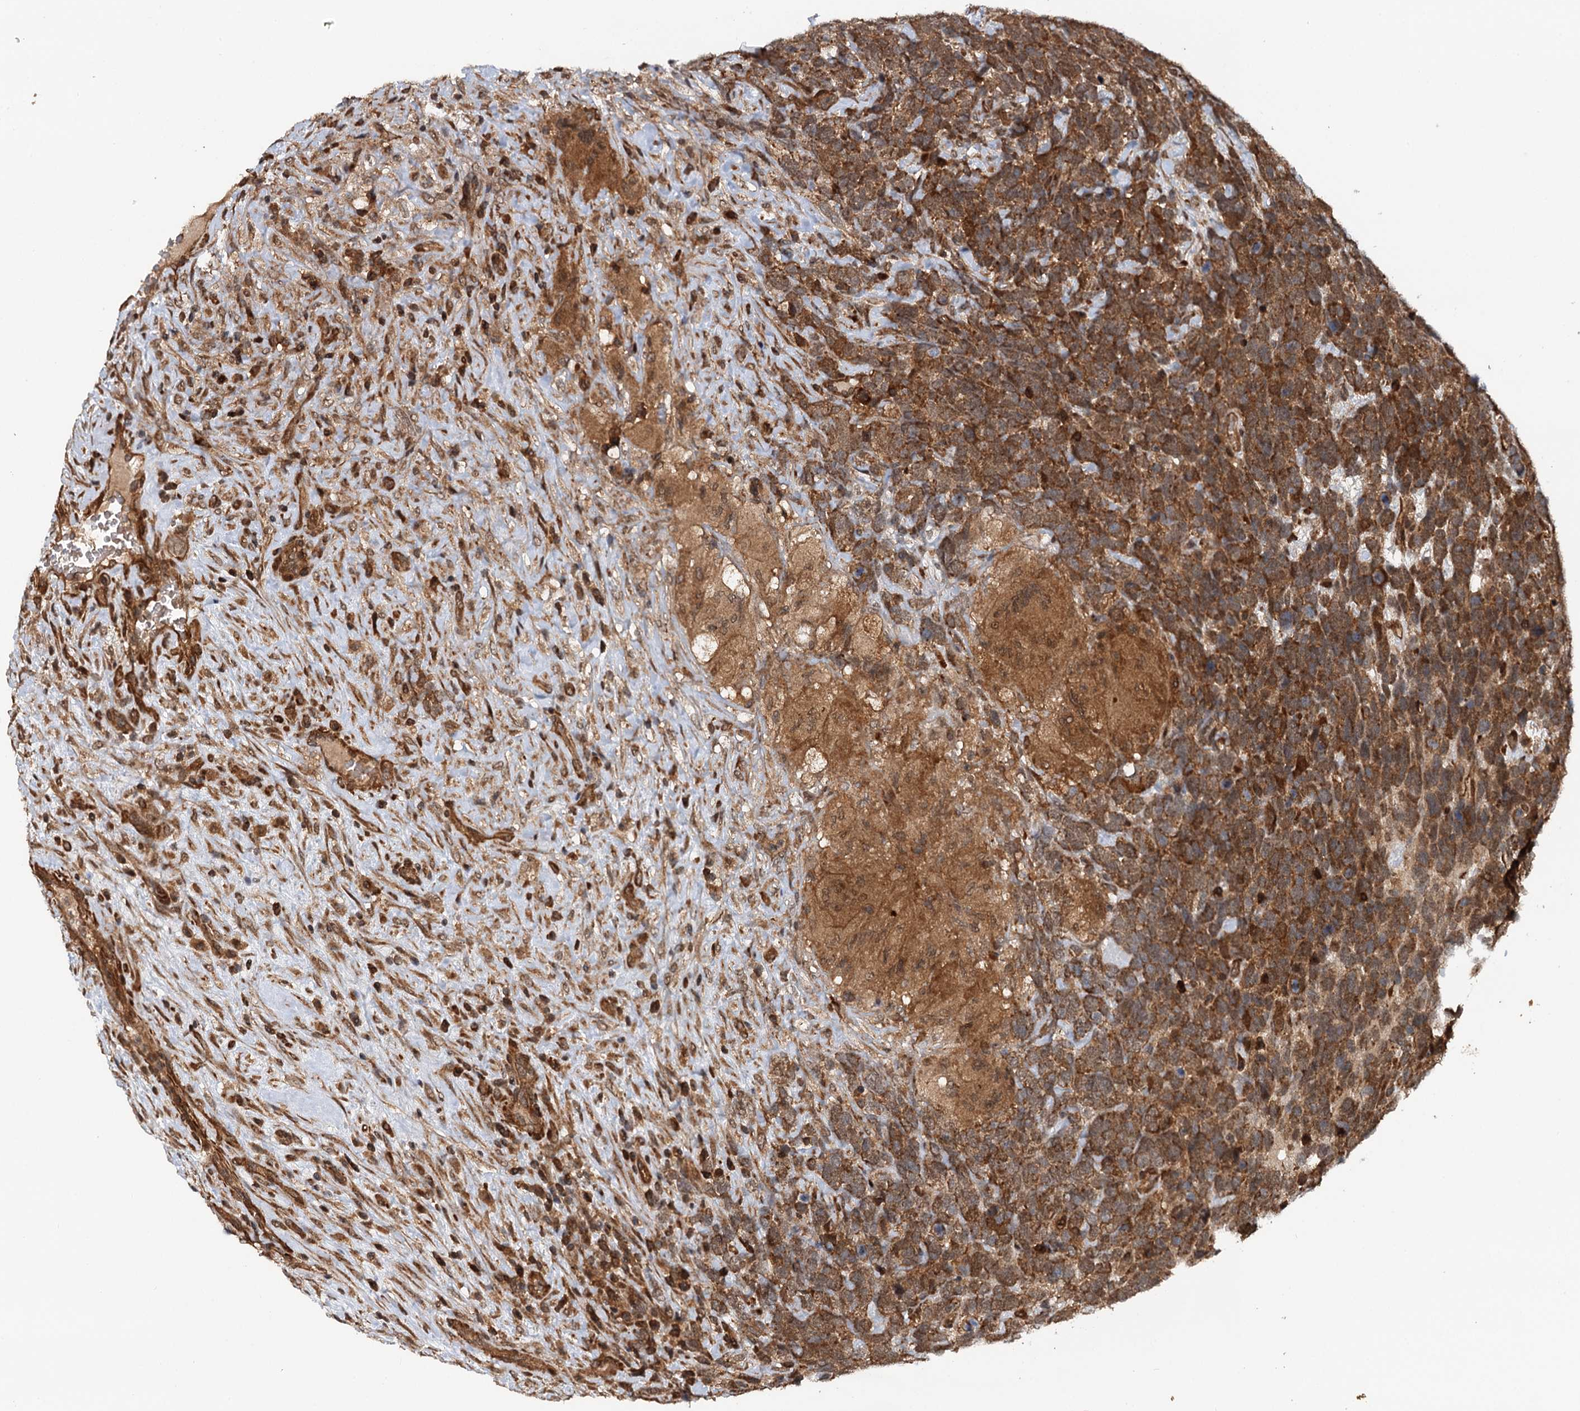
{"staining": {"intensity": "moderate", "quantity": ">75%", "location": "cytoplasmic/membranous"}, "tissue": "urothelial cancer", "cell_type": "Tumor cells", "image_type": "cancer", "snomed": [{"axis": "morphology", "description": "Urothelial carcinoma, High grade"}, {"axis": "topography", "description": "Urinary bladder"}], "caption": "Human urothelial cancer stained with a protein marker exhibits moderate staining in tumor cells.", "gene": "STUB1", "patient": {"sex": "female", "age": 82}}